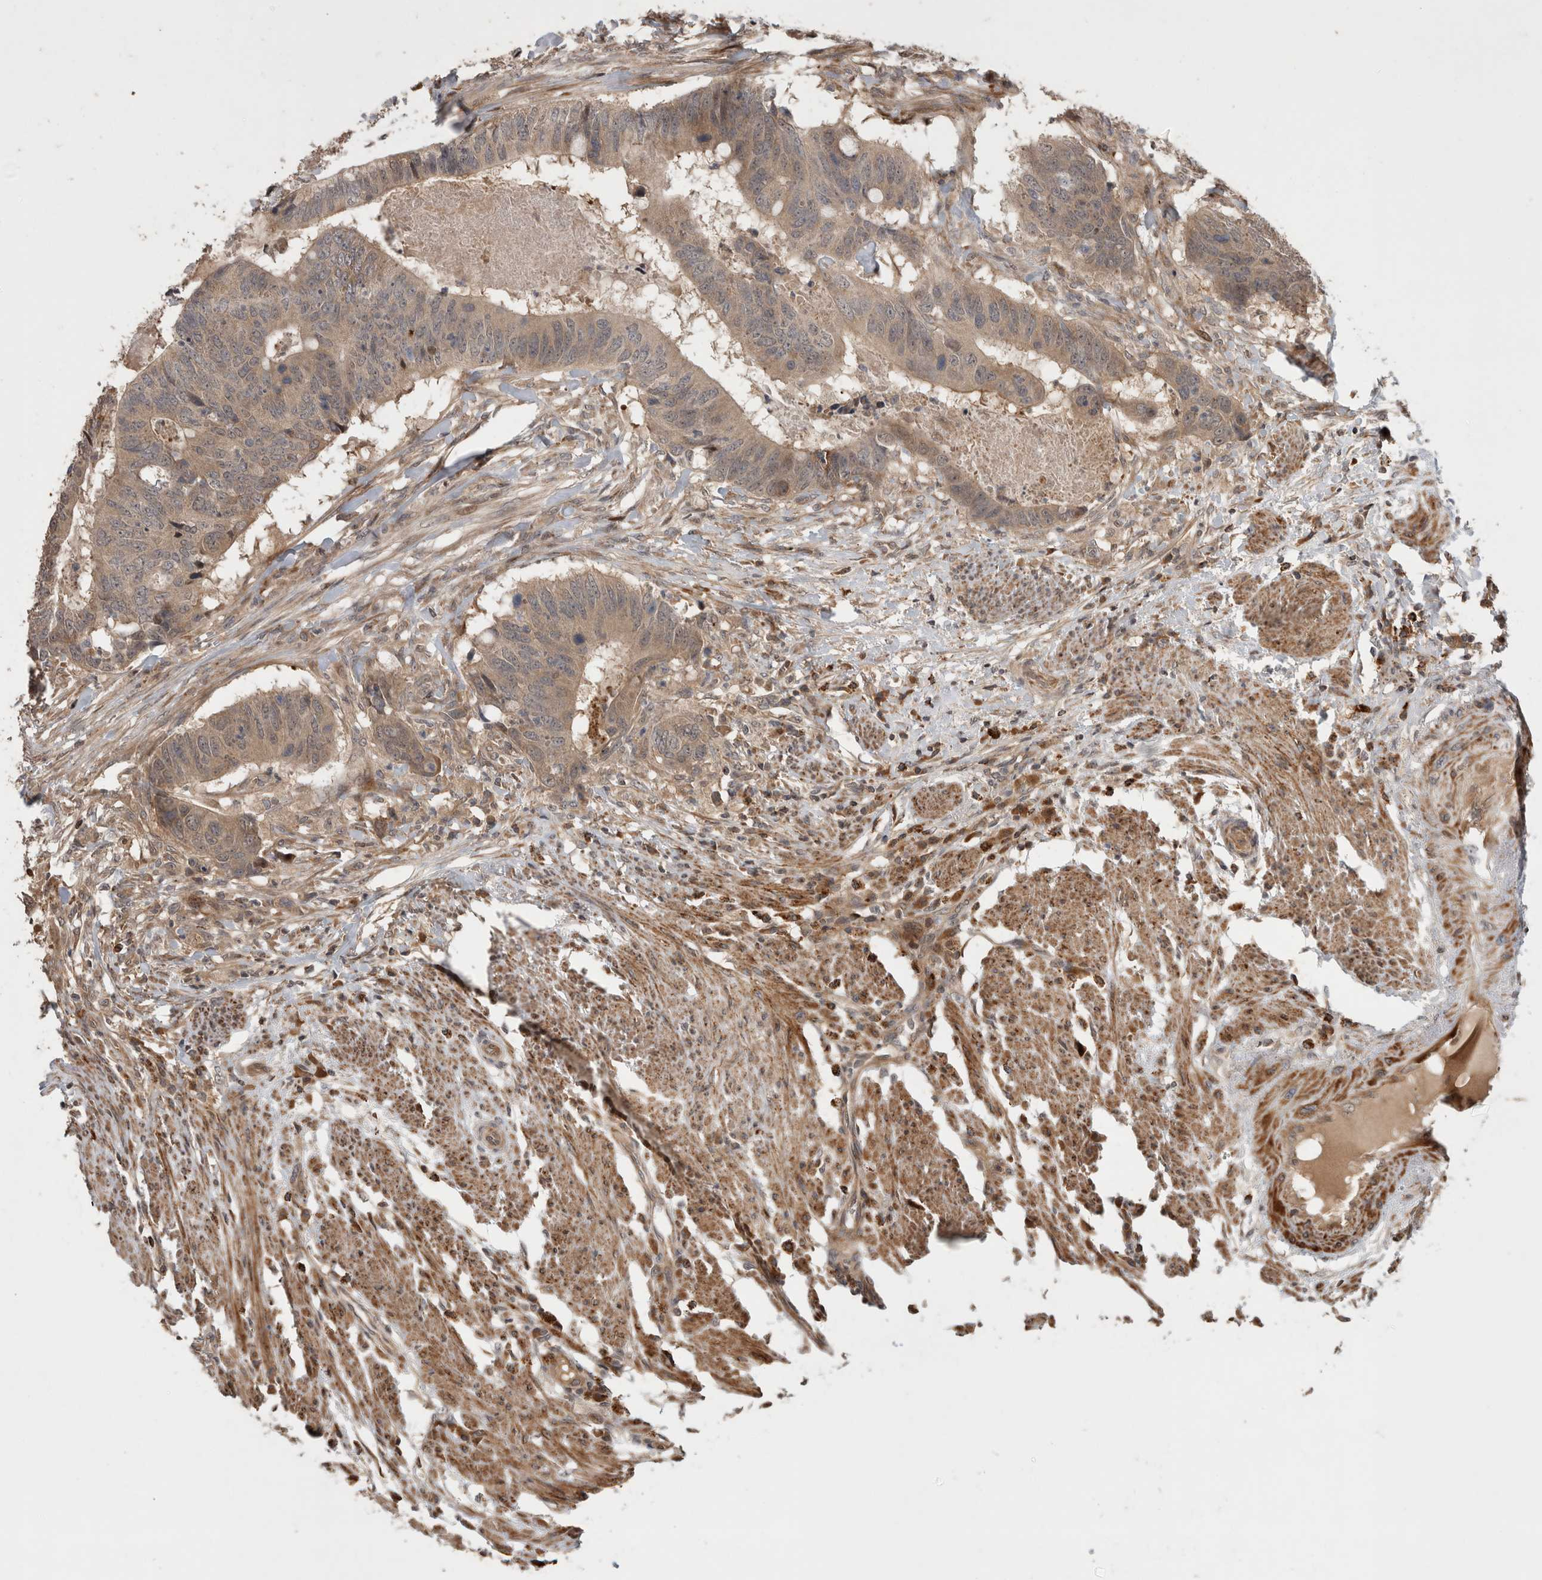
{"staining": {"intensity": "moderate", "quantity": ">75%", "location": "cytoplasmic/membranous"}, "tissue": "colorectal cancer", "cell_type": "Tumor cells", "image_type": "cancer", "snomed": [{"axis": "morphology", "description": "Adenocarcinoma, NOS"}, {"axis": "topography", "description": "Colon"}], "caption": "Colorectal adenocarcinoma stained with immunohistochemistry (IHC) exhibits moderate cytoplasmic/membranous staining in about >75% of tumor cells.", "gene": "SERAC1", "patient": {"sex": "male", "age": 56}}